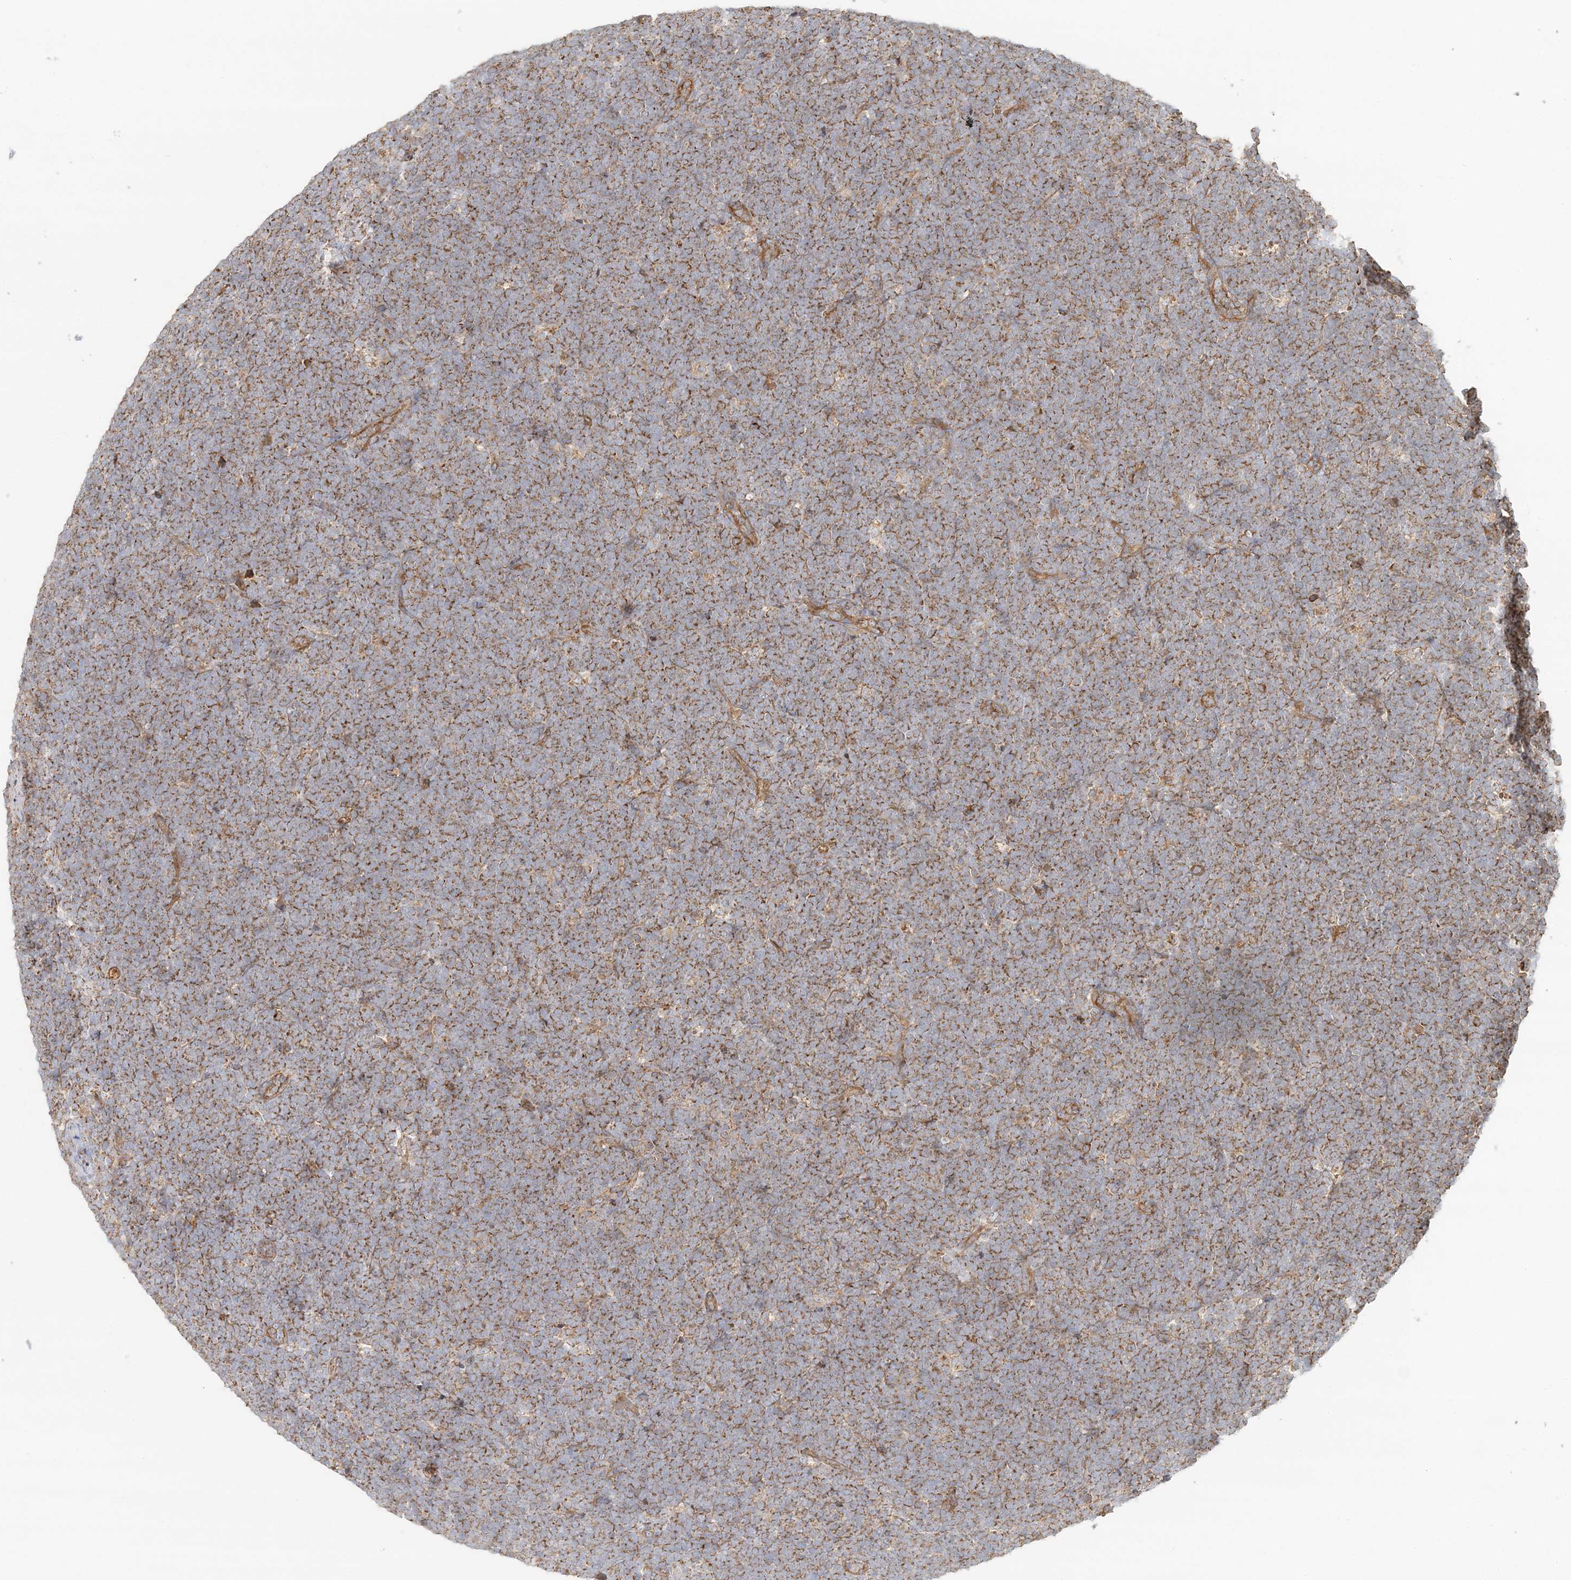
{"staining": {"intensity": "moderate", "quantity": ">75%", "location": "cytoplasmic/membranous"}, "tissue": "lymphoma", "cell_type": "Tumor cells", "image_type": "cancer", "snomed": [{"axis": "morphology", "description": "Malignant lymphoma, non-Hodgkin's type, High grade"}, {"axis": "topography", "description": "Lymph node"}], "caption": "The photomicrograph reveals a brown stain indicating the presence of a protein in the cytoplasmic/membranous of tumor cells in lymphoma.", "gene": "KIAA0232", "patient": {"sex": "male", "age": 13}}